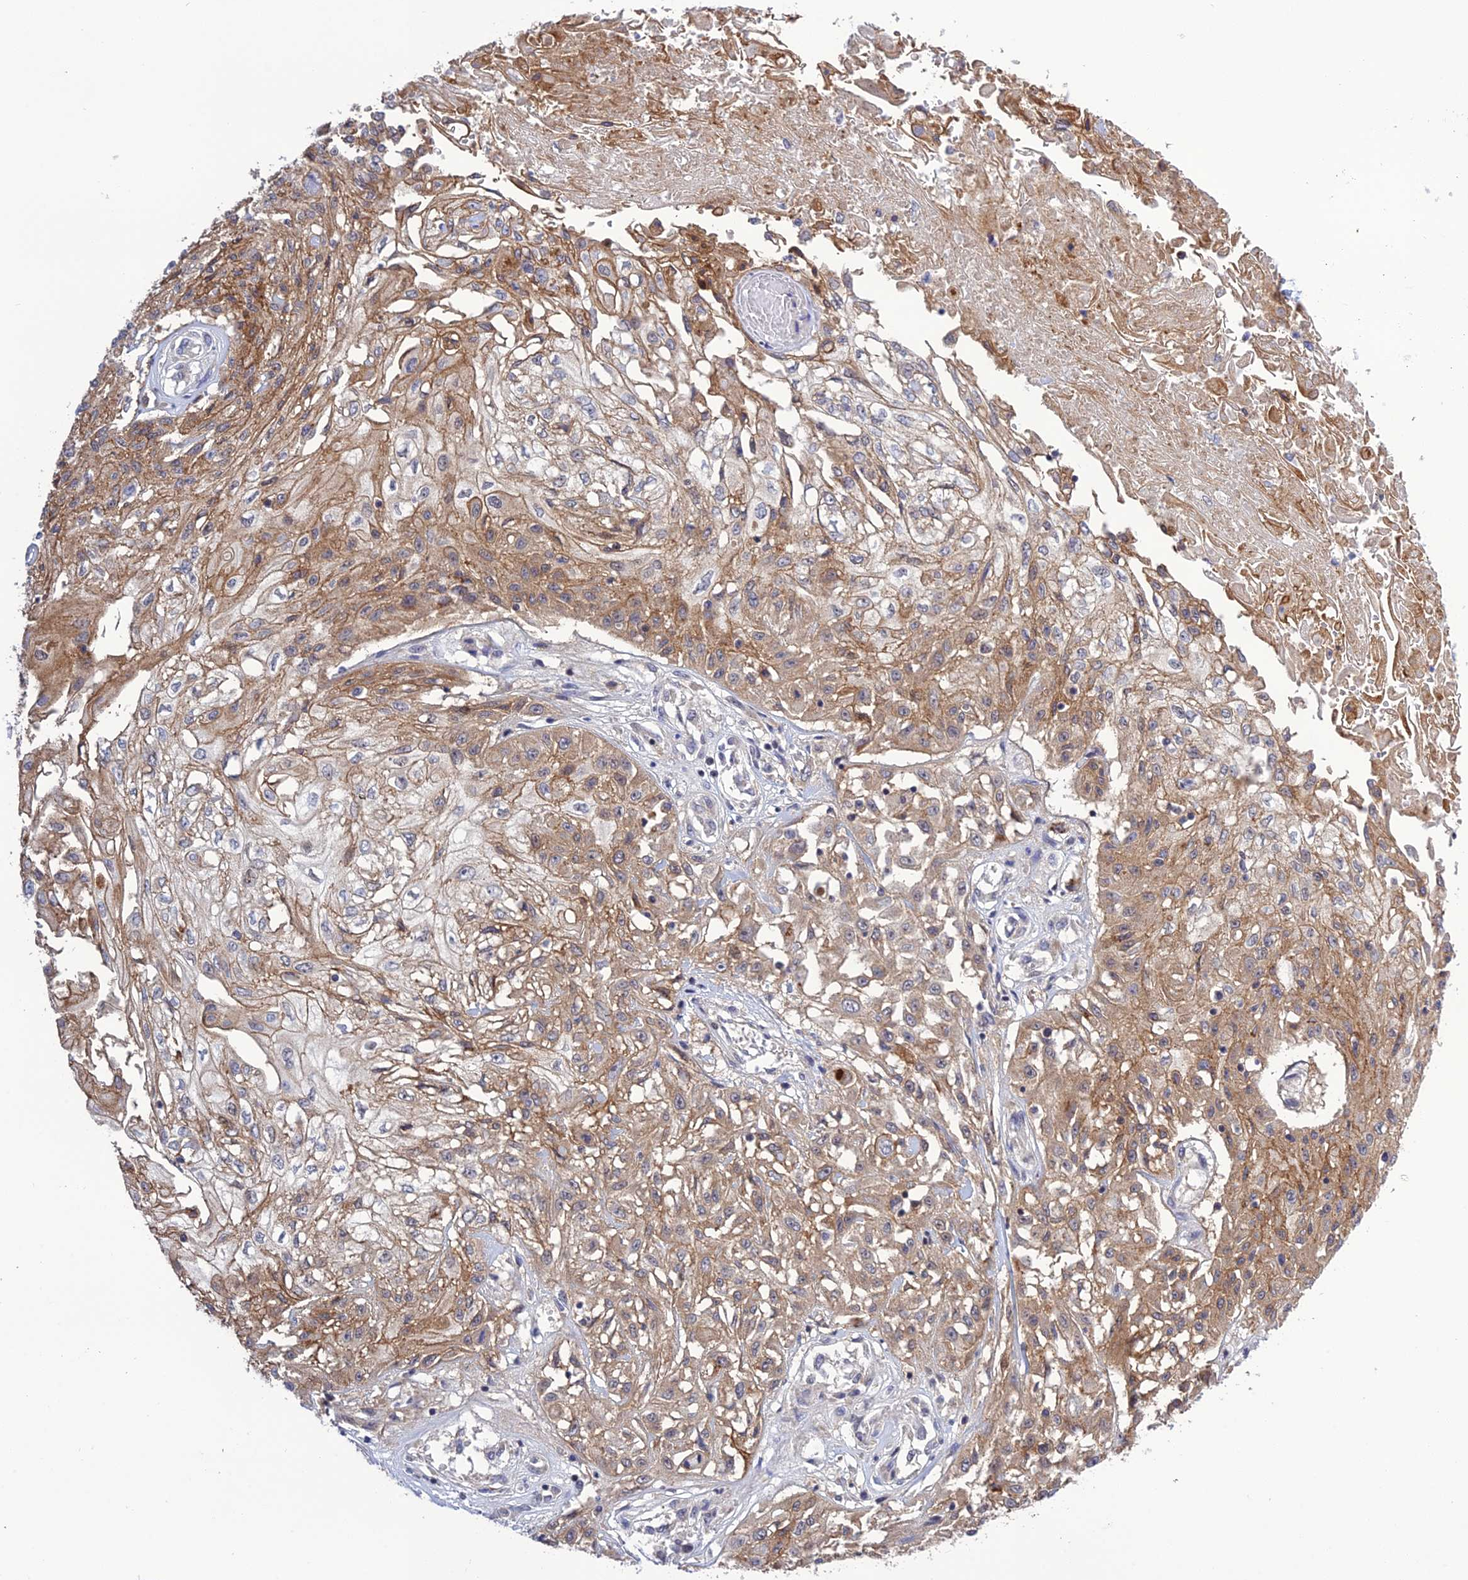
{"staining": {"intensity": "moderate", "quantity": ">75%", "location": "cytoplasmic/membranous"}, "tissue": "skin cancer", "cell_type": "Tumor cells", "image_type": "cancer", "snomed": [{"axis": "morphology", "description": "Squamous cell carcinoma, NOS"}, {"axis": "morphology", "description": "Squamous cell carcinoma, metastatic, NOS"}, {"axis": "topography", "description": "Skin"}, {"axis": "topography", "description": "Lymph node"}], "caption": "Immunohistochemistry photomicrograph of neoplastic tissue: human squamous cell carcinoma (skin) stained using IHC shows medium levels of moderate protein expression localized specifically in the cytoplasmic/membranous of tumor cells, appearing as a cytoplasmic/membranous brown color.", "gene": "TCEA1", "patient": {"sex": "male", "age": 75}}